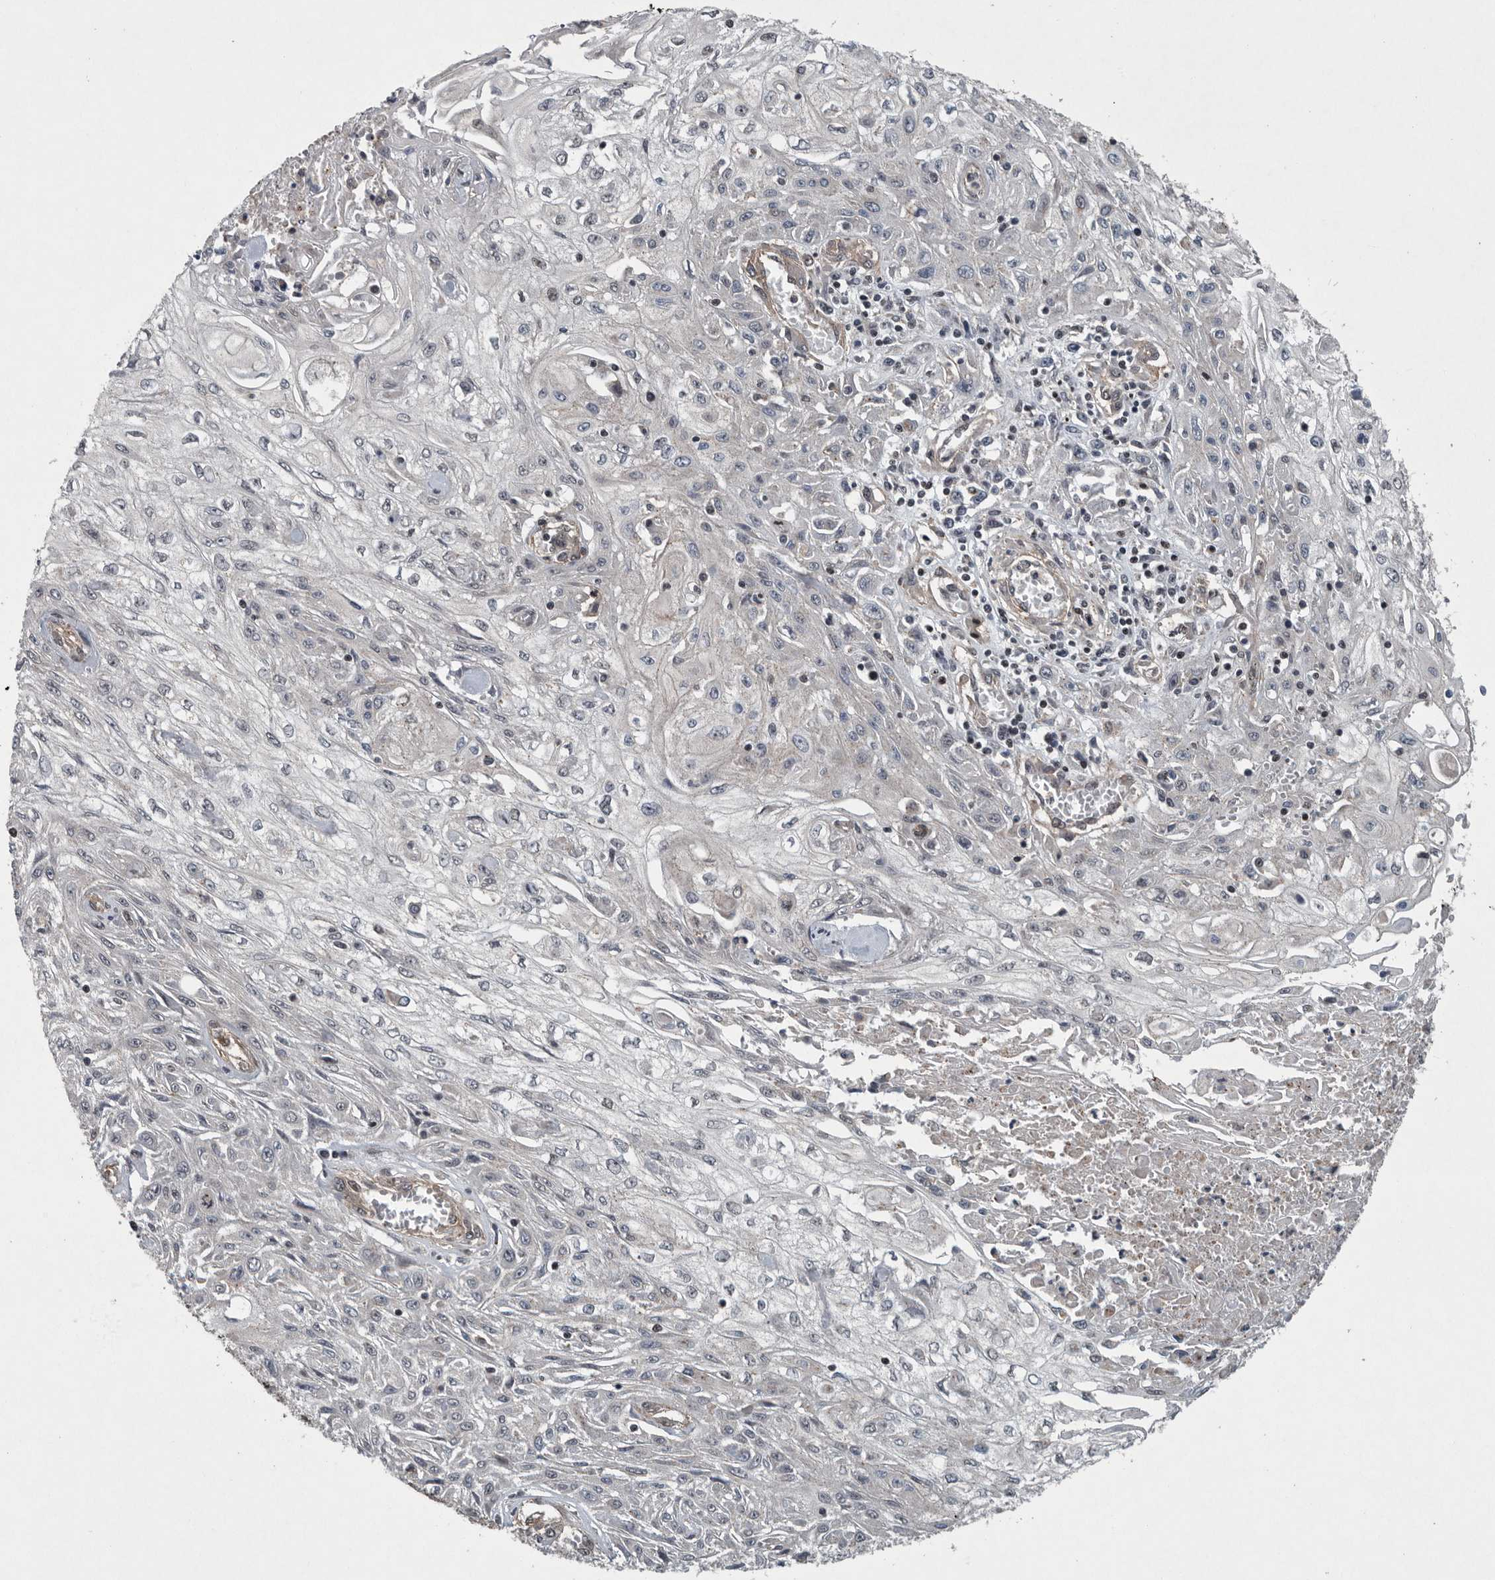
{"staining": {"intensity": "negative", "quantity": "none", "location": "none"}, "tissue": "skin cancer", "cell_type": "Tumor cells", "image_type": "cancer", "snomed": [{"axis": "morphology", "description": "Squamous cell carcinoma, NOS"}, {"axis": "morphology", "description": "Squamous cell carcinoma, metastatic, NOS"}, {"axis": "topography", "description": "Skin"}, {"axis": "topography", "description": "Lymph node"}], "caption": "IHC of human skin squamous cell carcinoma demonstrates no expression in tumor cells. (Brightfield microscopy of DAB immunohistochemistry at high magnification).", "gene": "SENP7", "patient": {"sex": "male", "age": 75}}